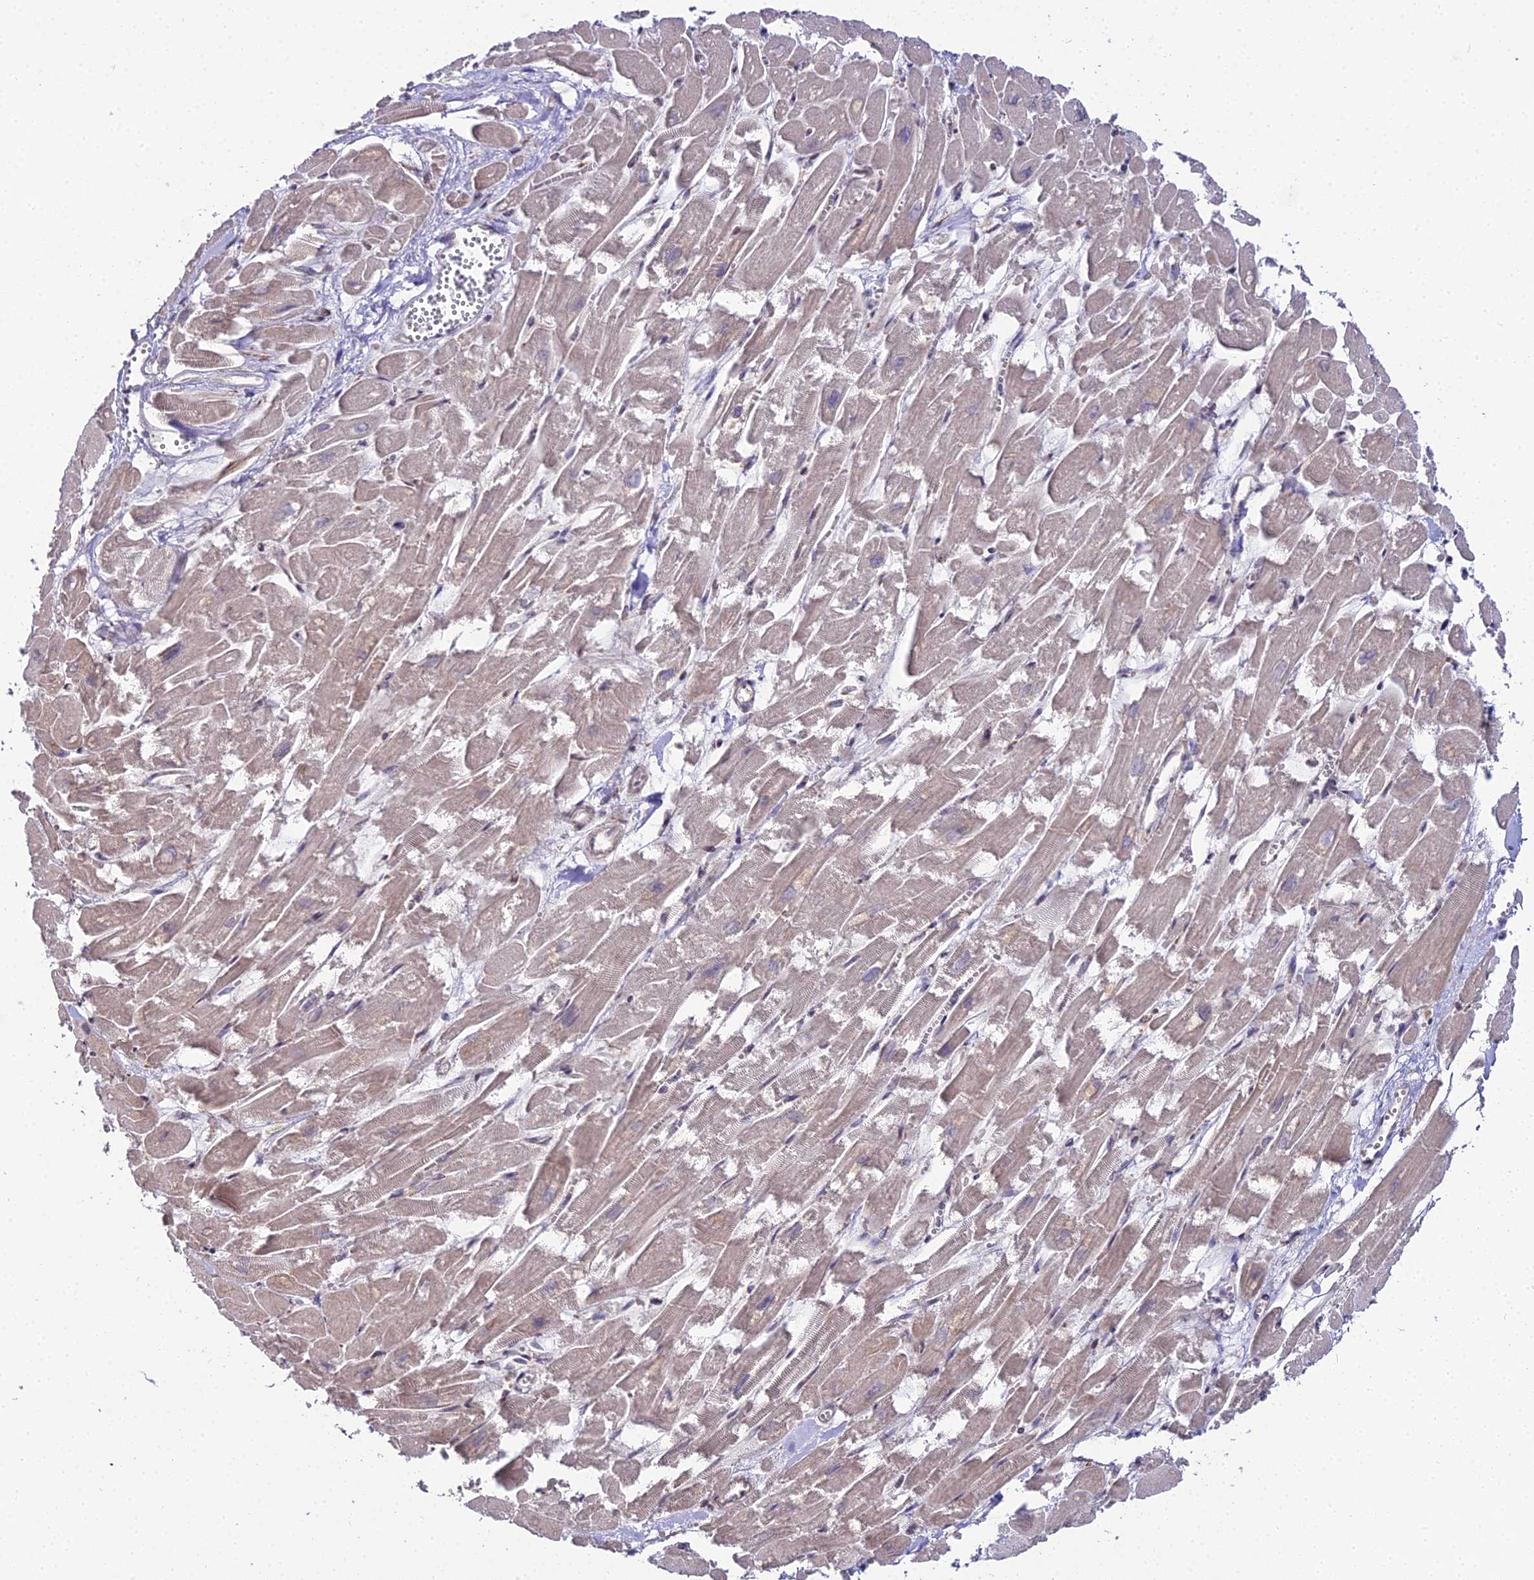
{"staining": {"intensity": "weak", "quantity": ">75%", "location": "cytoplasmic/membranous"}, "tissue": "heart muscle", "cell_type": "Cardiomyocytes", "image_type": "normal", "snomed": [{"axis": "morphology", "description": "Normal tissue, NOS"}, {"axis": "topography", "description": "Heart"}], "caption": "This micrograph demonstrates benign heart muscle stained with immunohistochemistry to label a protein in brown. The cytoplasmic/membranous of cardiomyocytes show weak positivity for the protein. Nuclei are counter-stained blue.", "gene": "TROAP", "patient": {"sex": "male", "age": 54}}